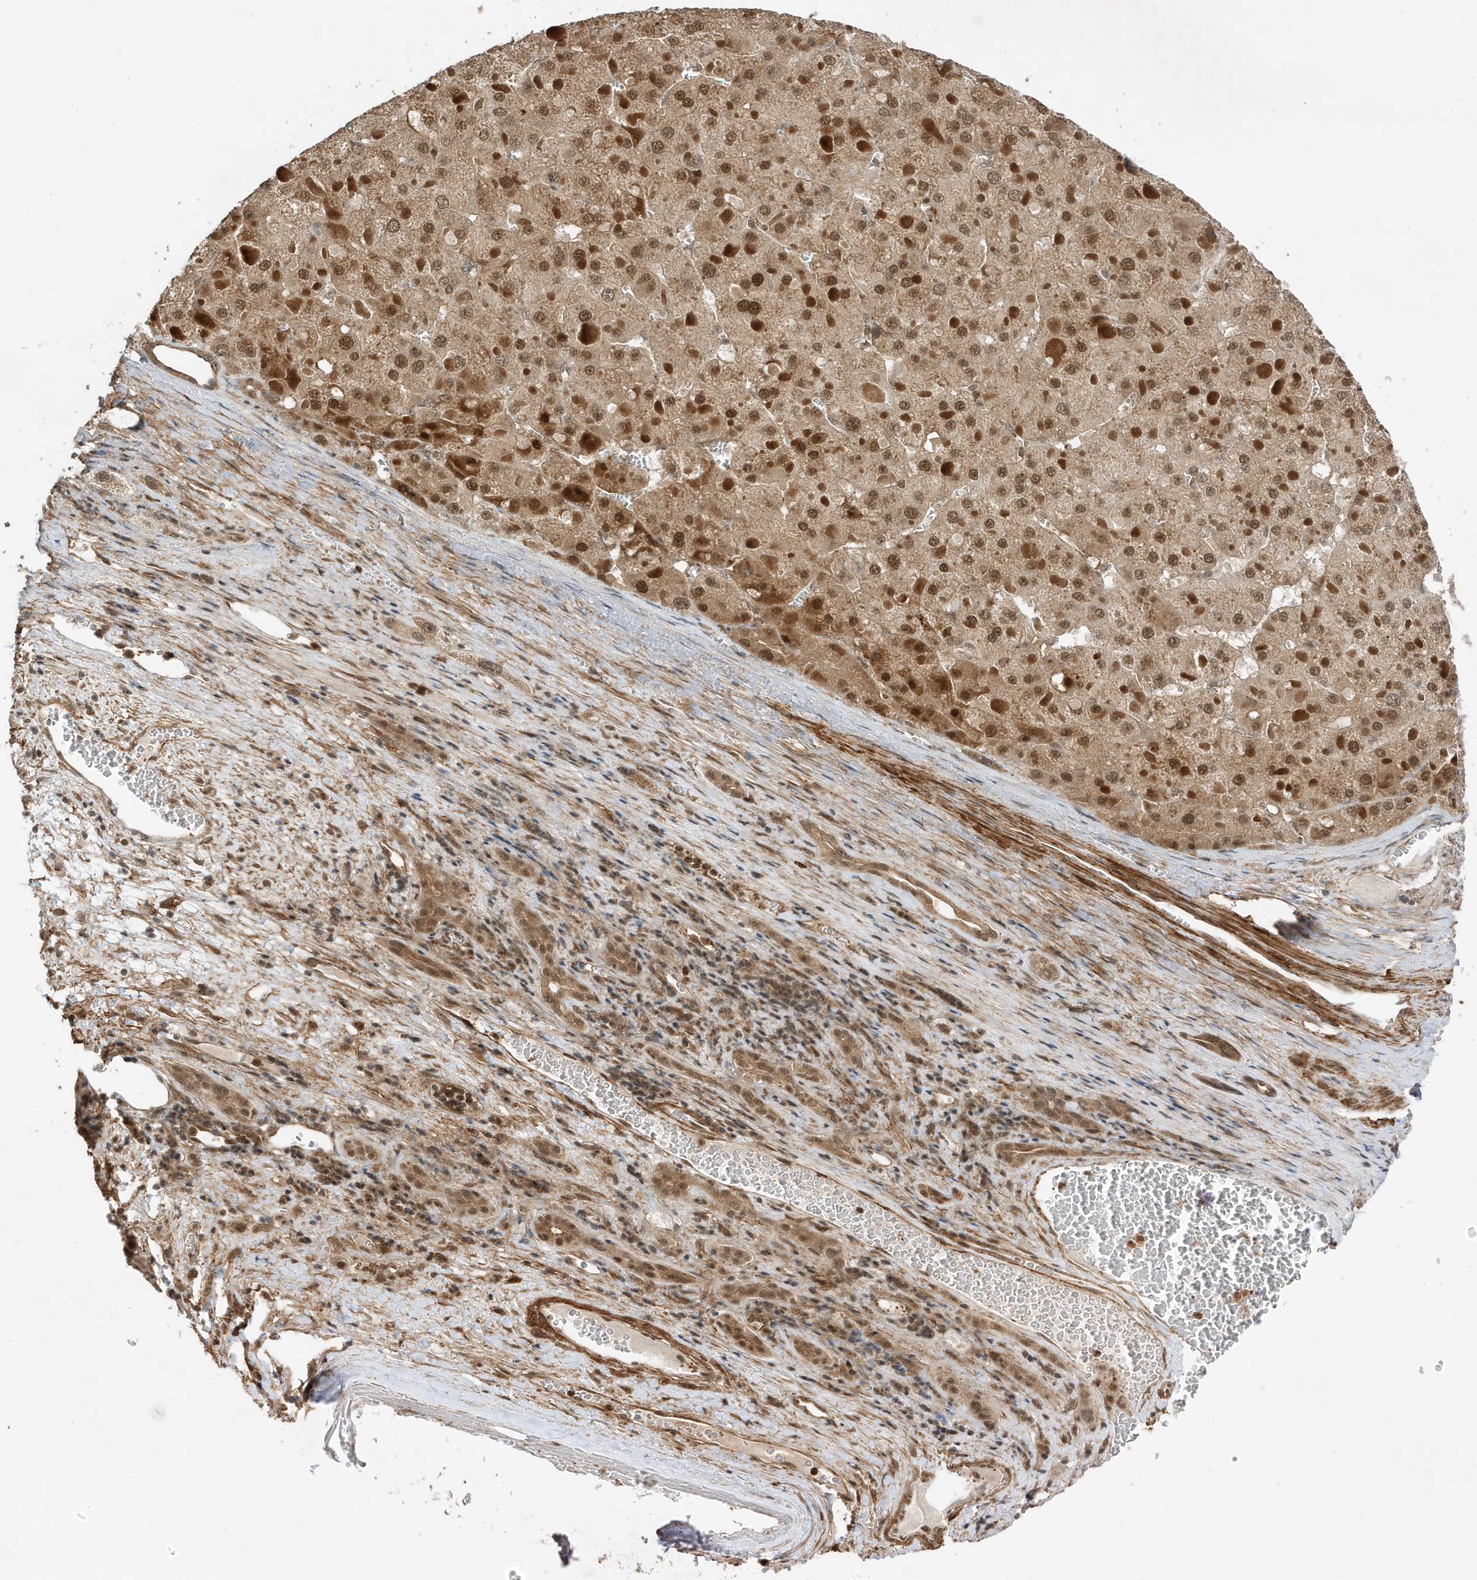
{"staining": {"intensity": "moderate", "quantity": ">75%", "location": "cytoplasmic/membranous,nuclear"}, "tissue": "liver cancer", "cell_type": "Tumor cells", "image_type": "cancer", "snomed": [{"axis": "morphology", "description": "Carcinoma, Hepatocellular, NOS"}, {"axis": "topography", "description": "Liver"}], "caption": "About >75% of tumor cells in hepatocellular carcinoma (liver) display moderate cytoplasmic/membranous and nuclear protein positivity as visualized by brown immunohistochemical staining.", "gene": "MAST3", "patient": {"sex": "female", "age": 73}}